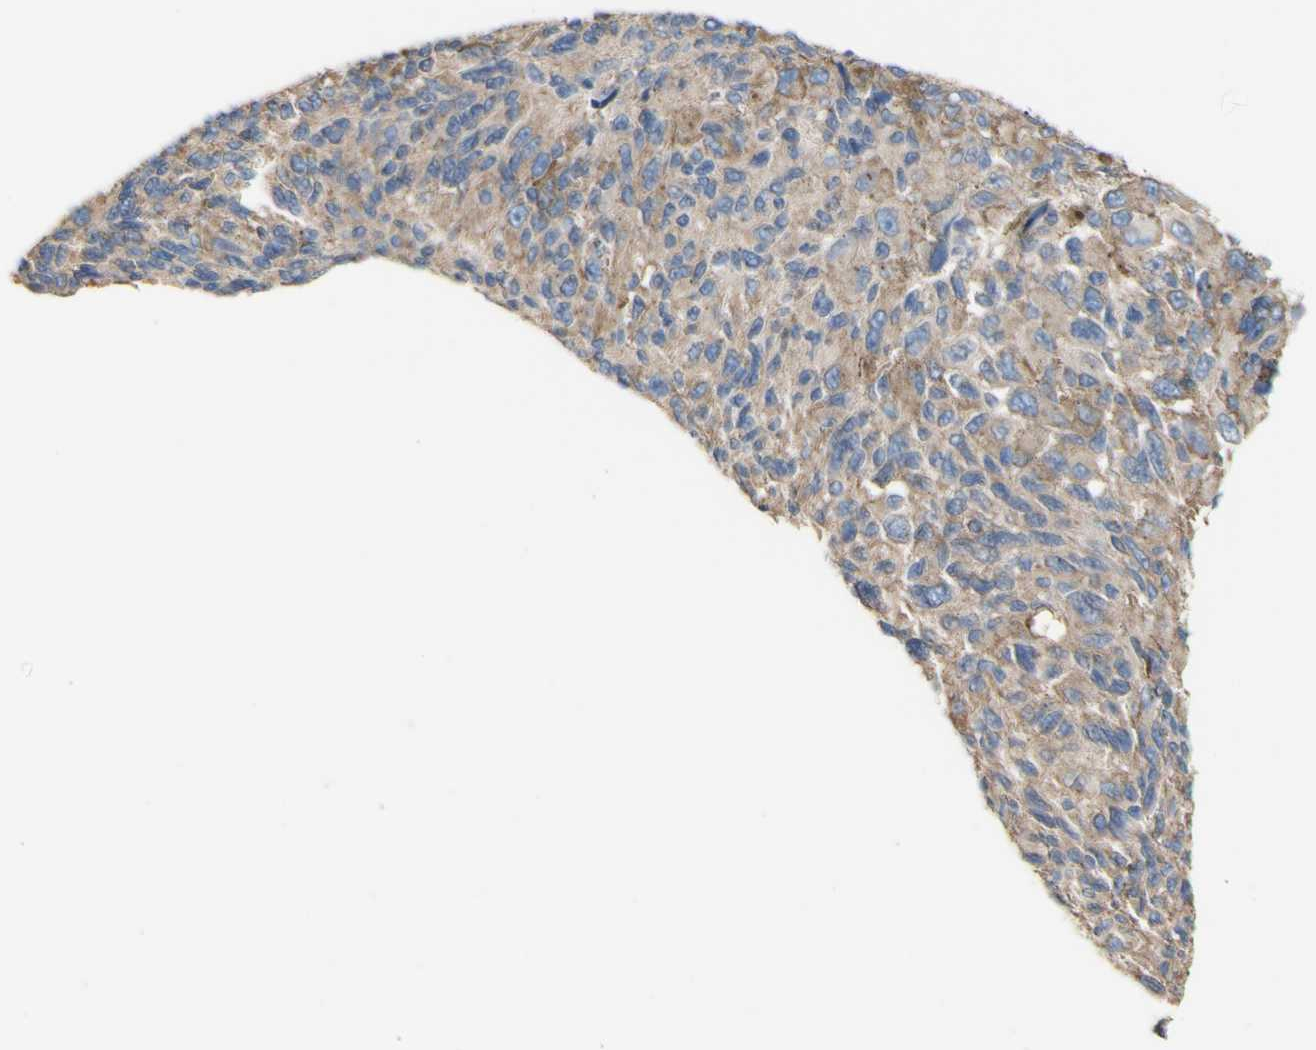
{"staining": {"intensity": "moderate", "quantity": ">75%", "location": "cytoplasmic/membranous"}, "tissue": "melanoma", "cell_type": "Tumor cells", "image_type": "cancer", "snomed": [{"axis": "morphology", "description": "Malignant melanoma, NOS"}, {"axis": "topography", "description": "Skin"}], "caption": "DAB (3,3'-diaminobenzidine) immunohistochemical staining of human melanoma shows moderate cytoplasmic/membranous protein expression in about >75% of tumor cells. (DAB = brown stain, brightfield microscopy at high magnification).", "gene": "LRIG3", "patient": {"sex": "female", "age": 73}}